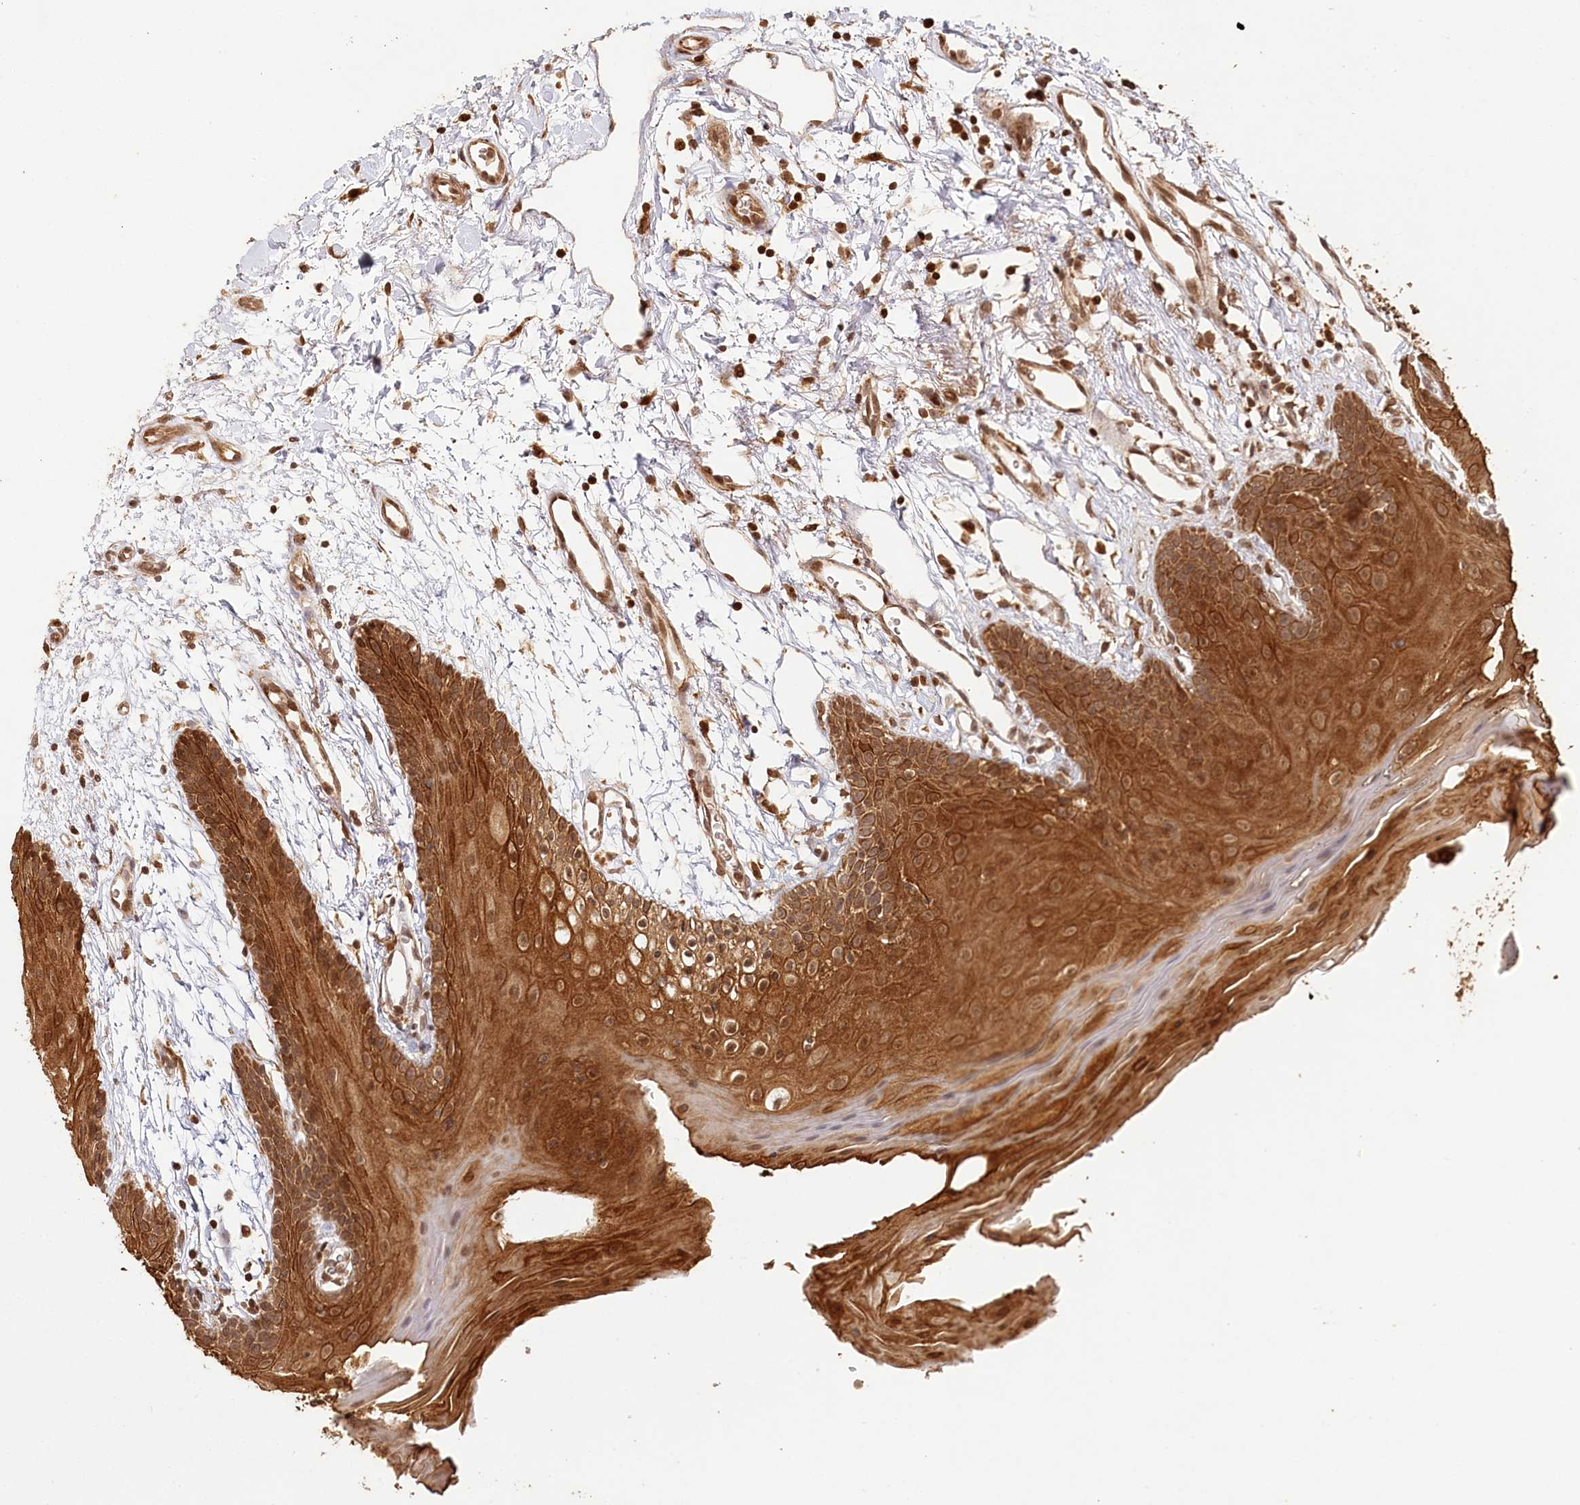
{"staining": {"intensity": "strong", "quantity": ">75%", "location": "cytoplasmic/membranous,nuclear"}, "tissue": "oral mucosa", "cell_type": "Squamous epithelial cells", "image_type": "normal", "snomed": [{"axis": "morphology", "description": "Normal tissue, NOS"}, {"axis": "topography", "description": "Skeletal muscle"}, {"axis": "topography", "description": "Oral tissue"}, {"axis": "topography", "description": "Salivary gland"}, {"axis": "topography", "description": "Peripheral nerve tissue"}], "caption": "The image displays staining of unremarkable oral mucosa, revealing strong cytoplasmic/membranous,nuclear protein positivity (brown color) within squamous epithelial cells. (IHC, brightfield microscopy, high magnification).", "gene": "ULK2", "patient": {"sex": "male", "age": 54}}